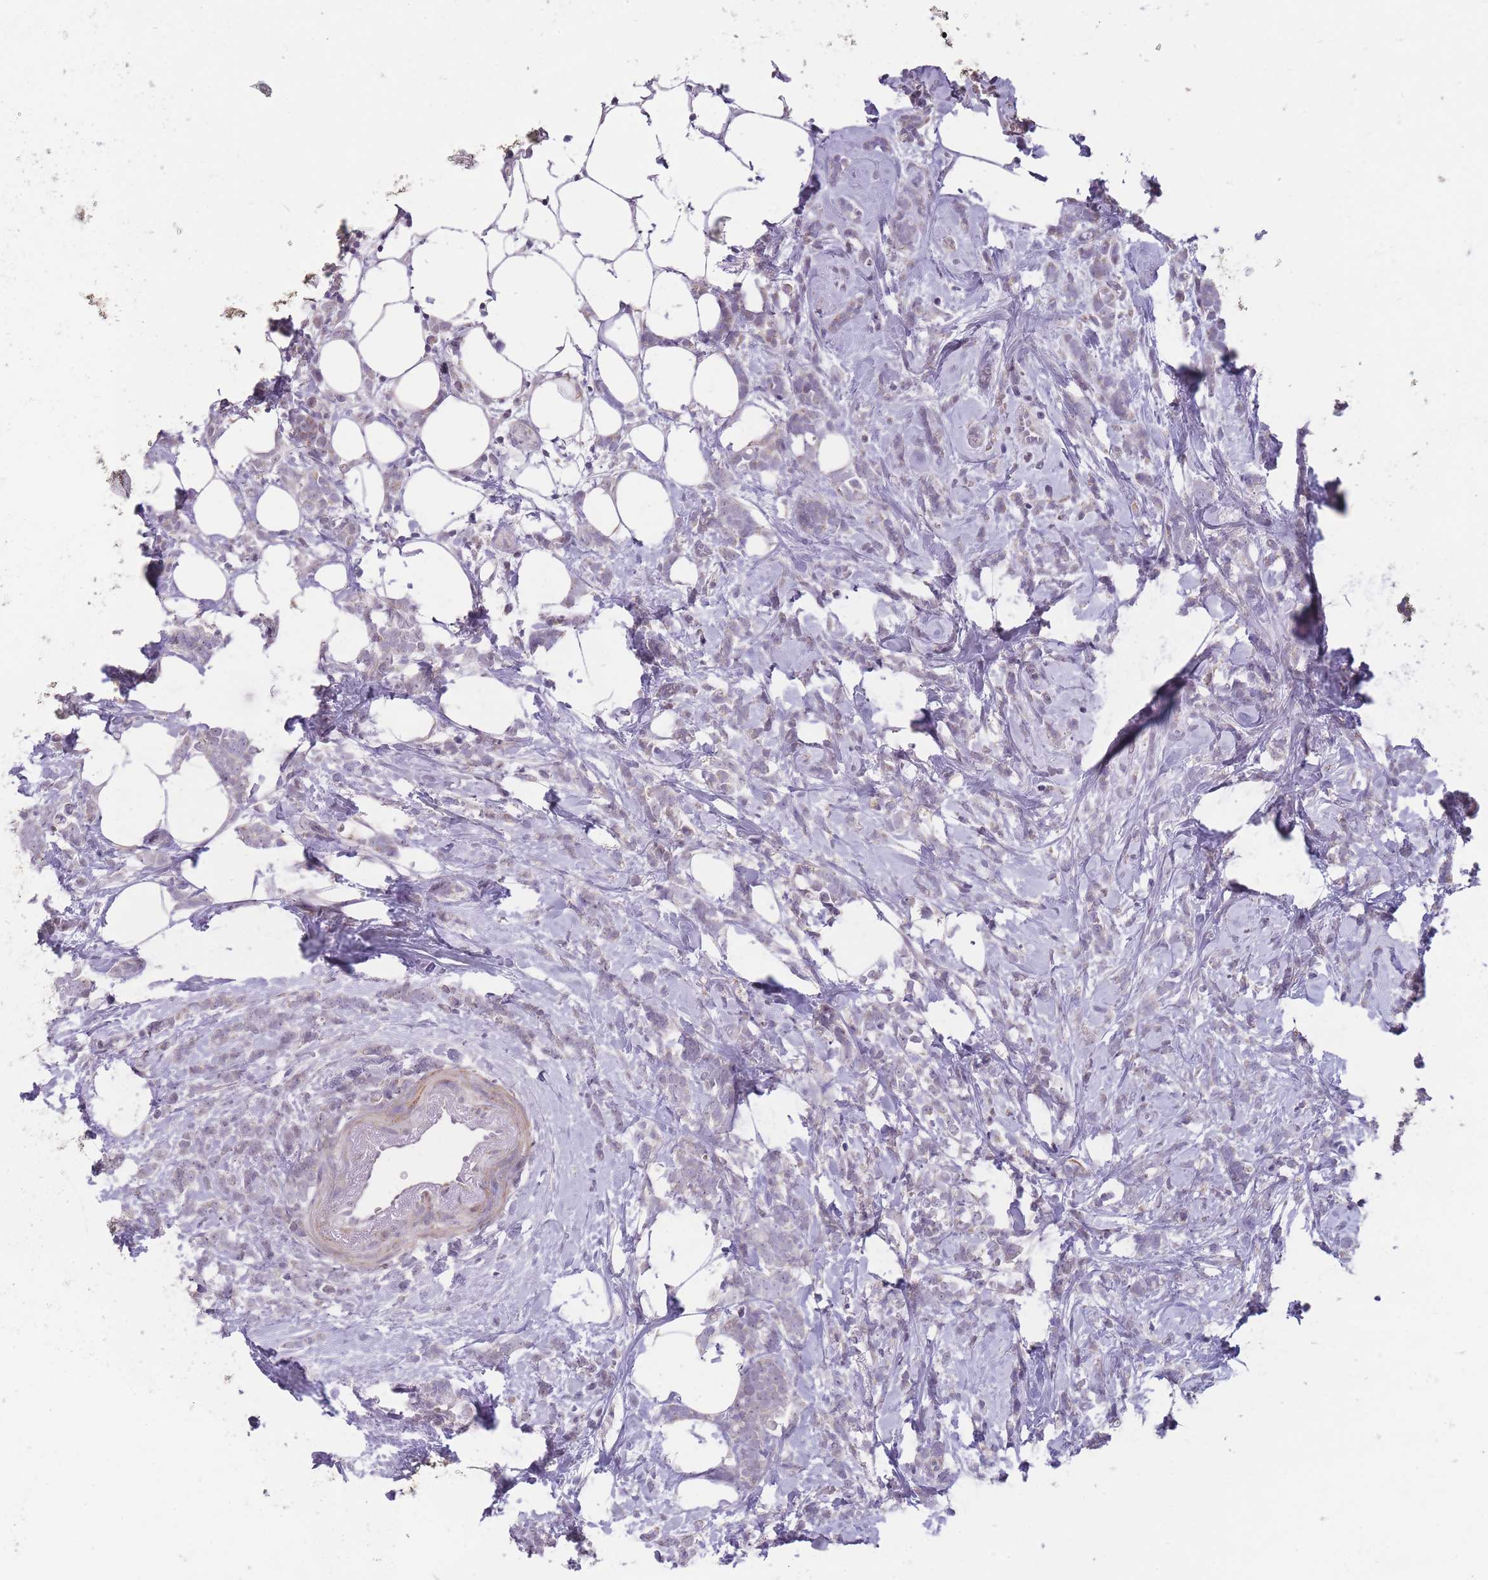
{"staining": {"intensity": "negative", "quantity": "none", "location": "none"}, "tissue": "breast cancer", "cell_type": "Tumor cells", "image_type": "cancer", "snomed": [{"axis": "morphology", "description": "Lobular carcinoma"}, {"axis": "topography", "description": "Breast"}], "caption": "Breast cancer was stained to show a protein in brown. There is no significant staining in tumor cells.", "gene": "ZBTB24", "patient": {"sex": "female", "age": 58}}